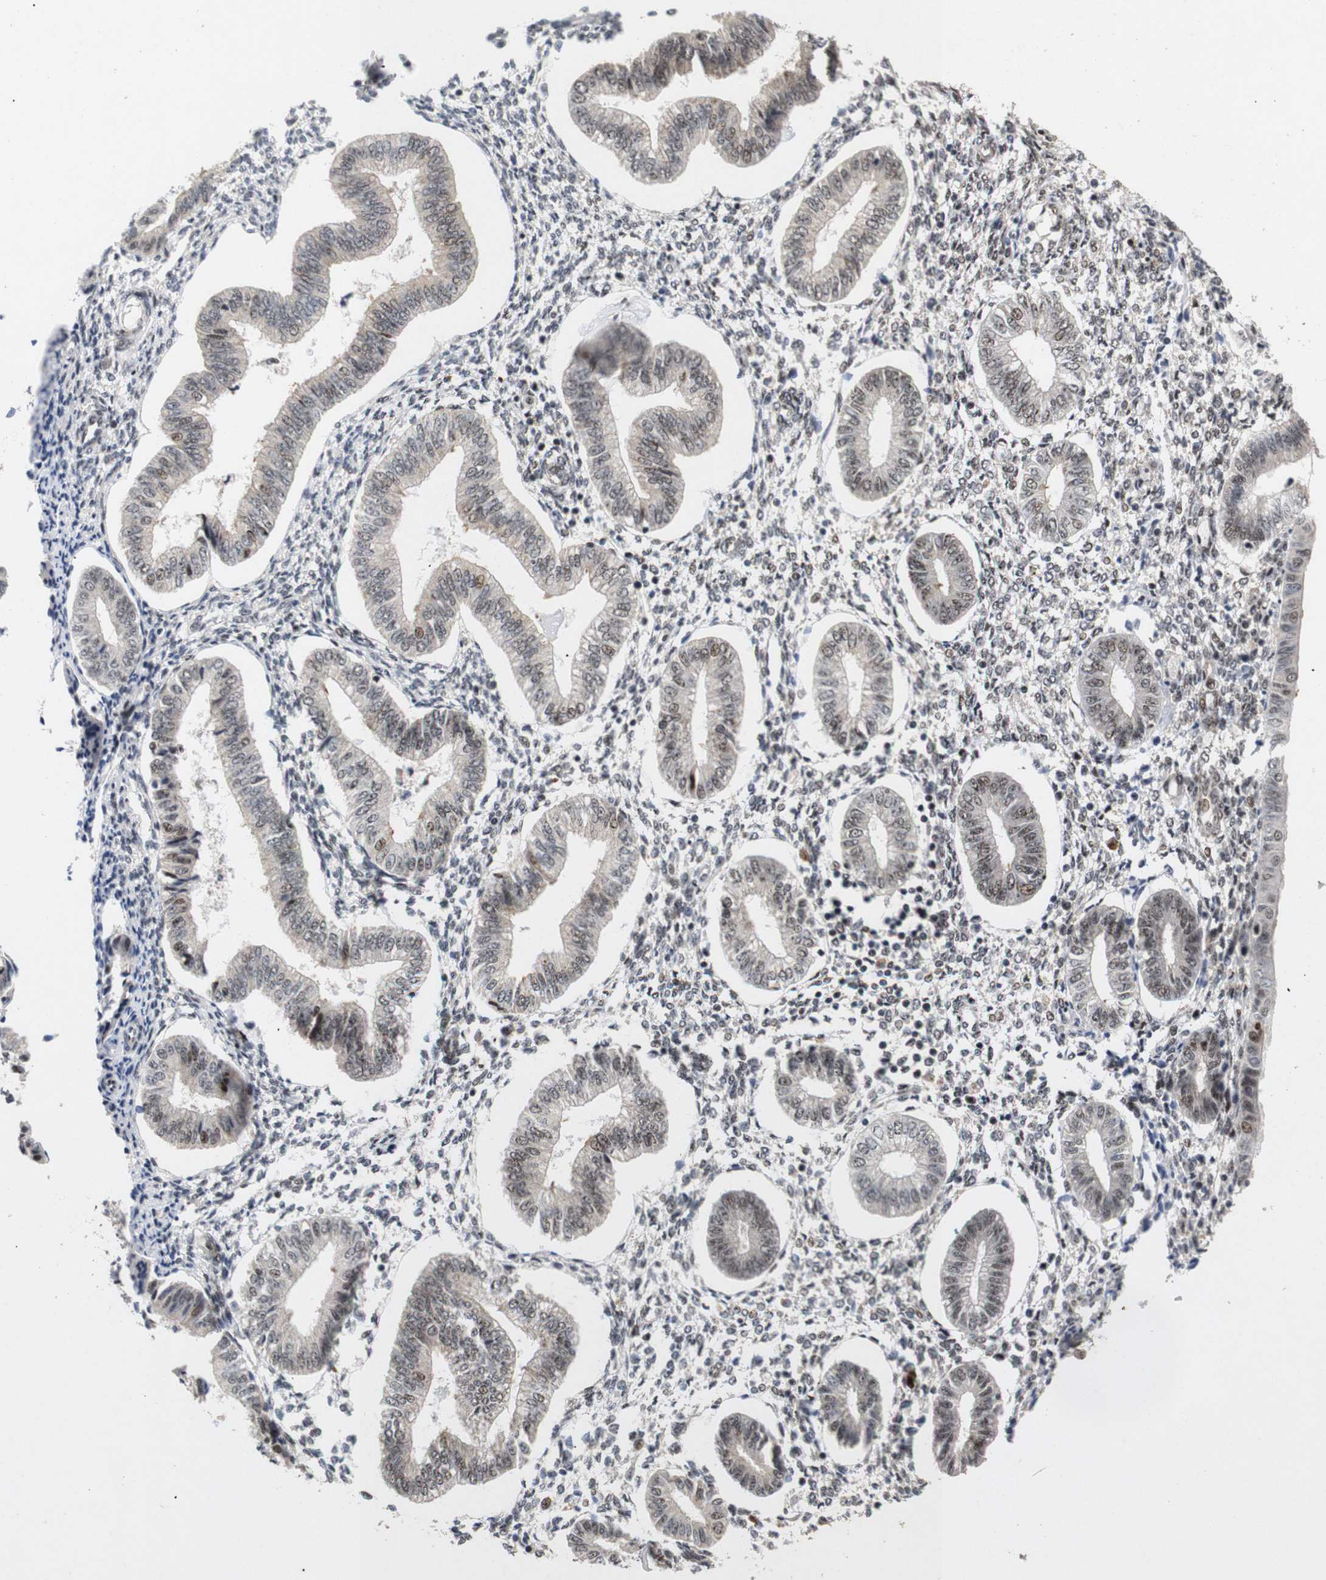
{"staining": {"intensity": "strong", "quantity": "25%-75%", "location": "nuclear"}, "tissue": "endometrium", "cell_type": "Cells in endometrial stroma", "image_type": "normal", "snomed": [{"axis": "morphology", "description": "Normal tissue, NOS"}, {"axis": "topography", "description": "Endometrium"}], "caption": "Endometrium was stained to show a protein in brown. There is high levels of strong nuclear expression in about 25%-75% of cells in endometrial stroma. The staining was performed using DAB (3,3'-diaminobenzidine), with brown indicating positive protein expression. Nuclei are stained blue with hematoxylin.", "gene": "PYM1", "patient": {"sex": "female", "age": 50}}